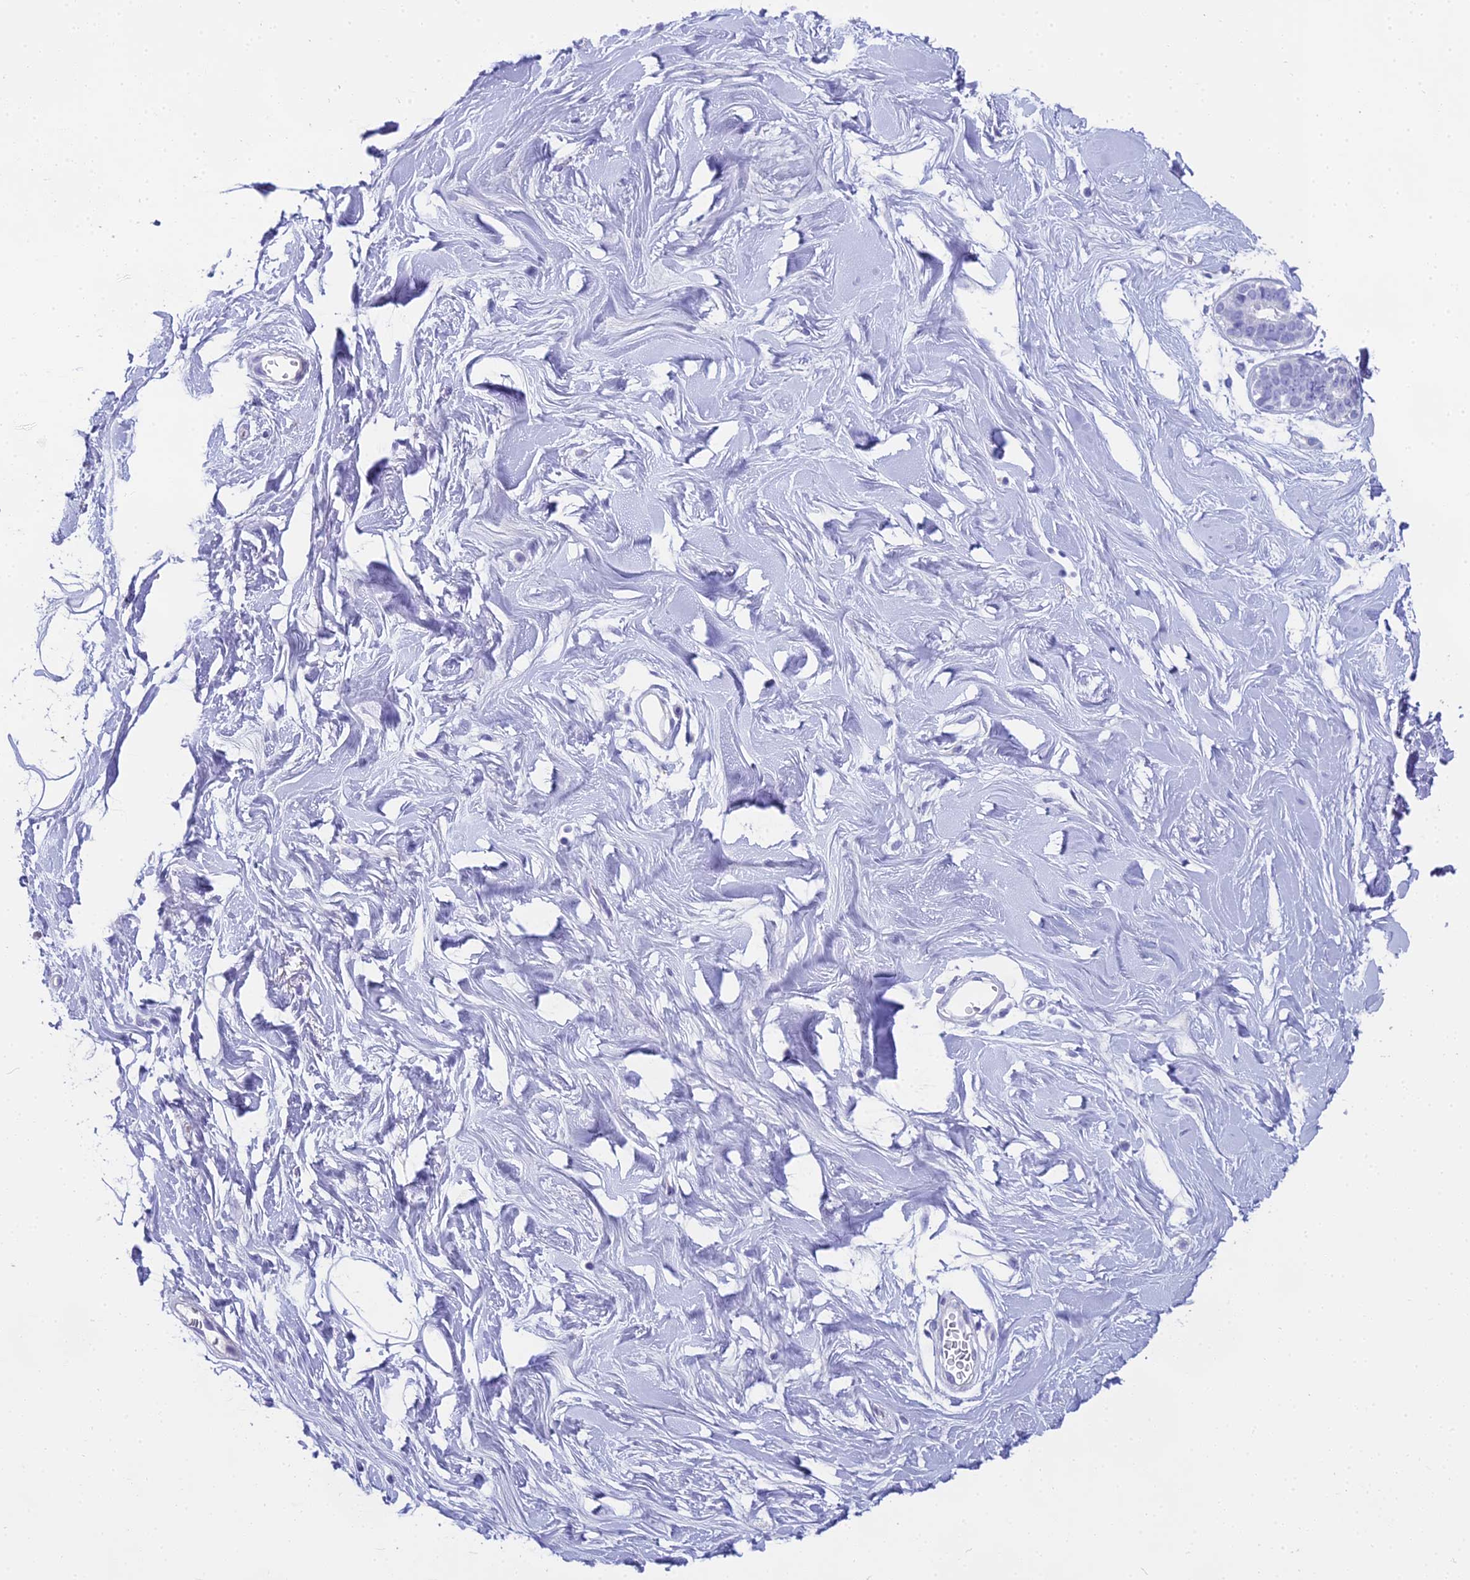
{"staining": {"intensity": "negative", "quantity": "none", "location": "none"}, "tissue": "adipose tissue", "cell_type": "Adipocytes", "image_type": "normal", "snomed": [{"axis": "morphology", "description": "Normal tissue, NOS"}, {"axis": "topography", "description": "Breast"}], "caption": "Immunohistochemistry (IHC) photomicrograph of normal adipose tissue: adipose tissue stained with DAB reveals no significant protein positivity in adipocytes.", "gene": "UNC80", "patient": {"sex": "female", "age": 26}}